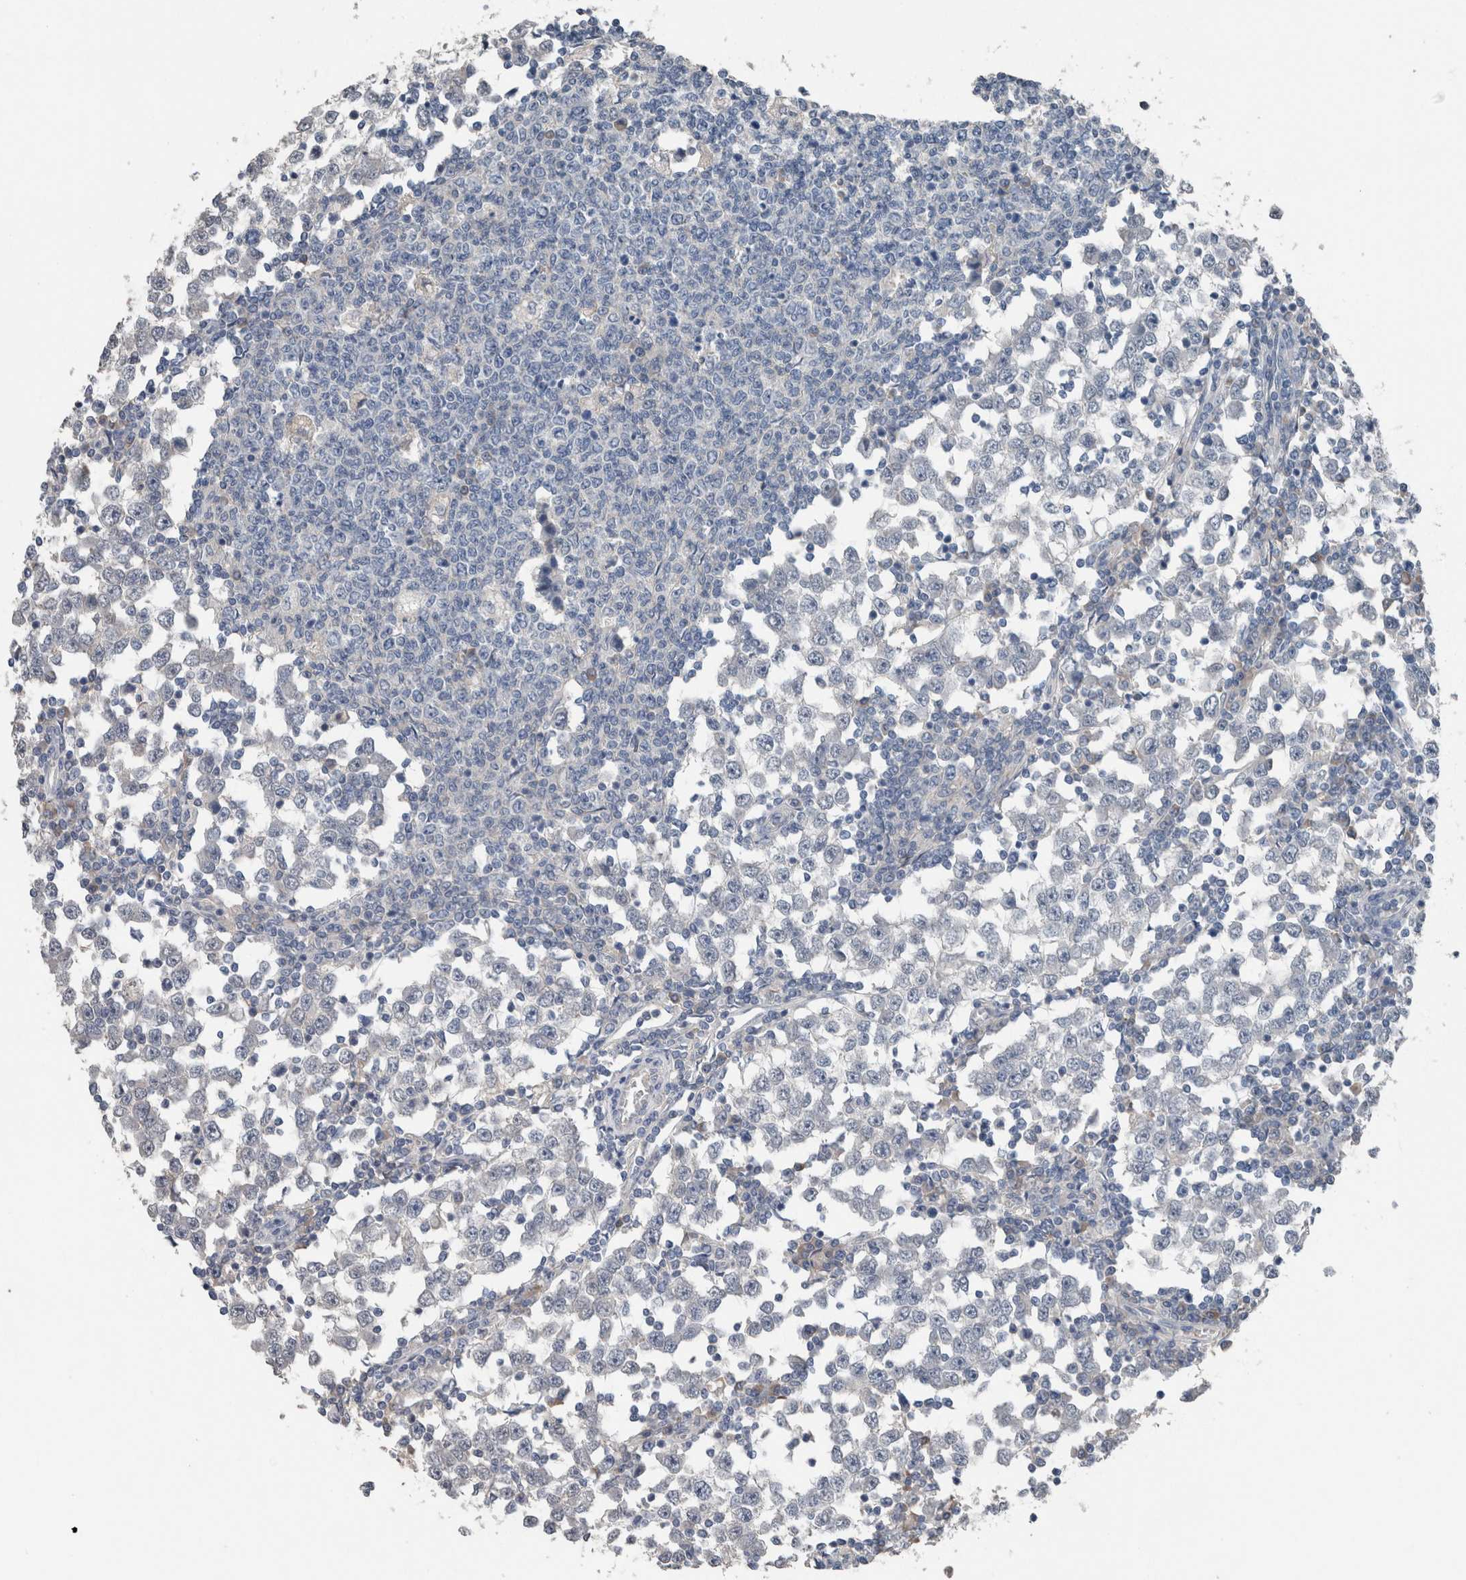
{"staining": {"intensity": "negative", "quantity": "none", "location": "none"}, "tissue": "testis cancer", "cell_type": "Tumor cells", "image_type": "cancer", "snomed": [{"axis": "morphology", "description": "Seminoma, NOS"}, {"axis": "topography", "description": "Testis"}], "caption": "Testis seminoma stained for a protein using immunohistochemistry displays no staining tumor cells.", "gene": "CRNN", "patient": {"sex": "male", "age": 65}}